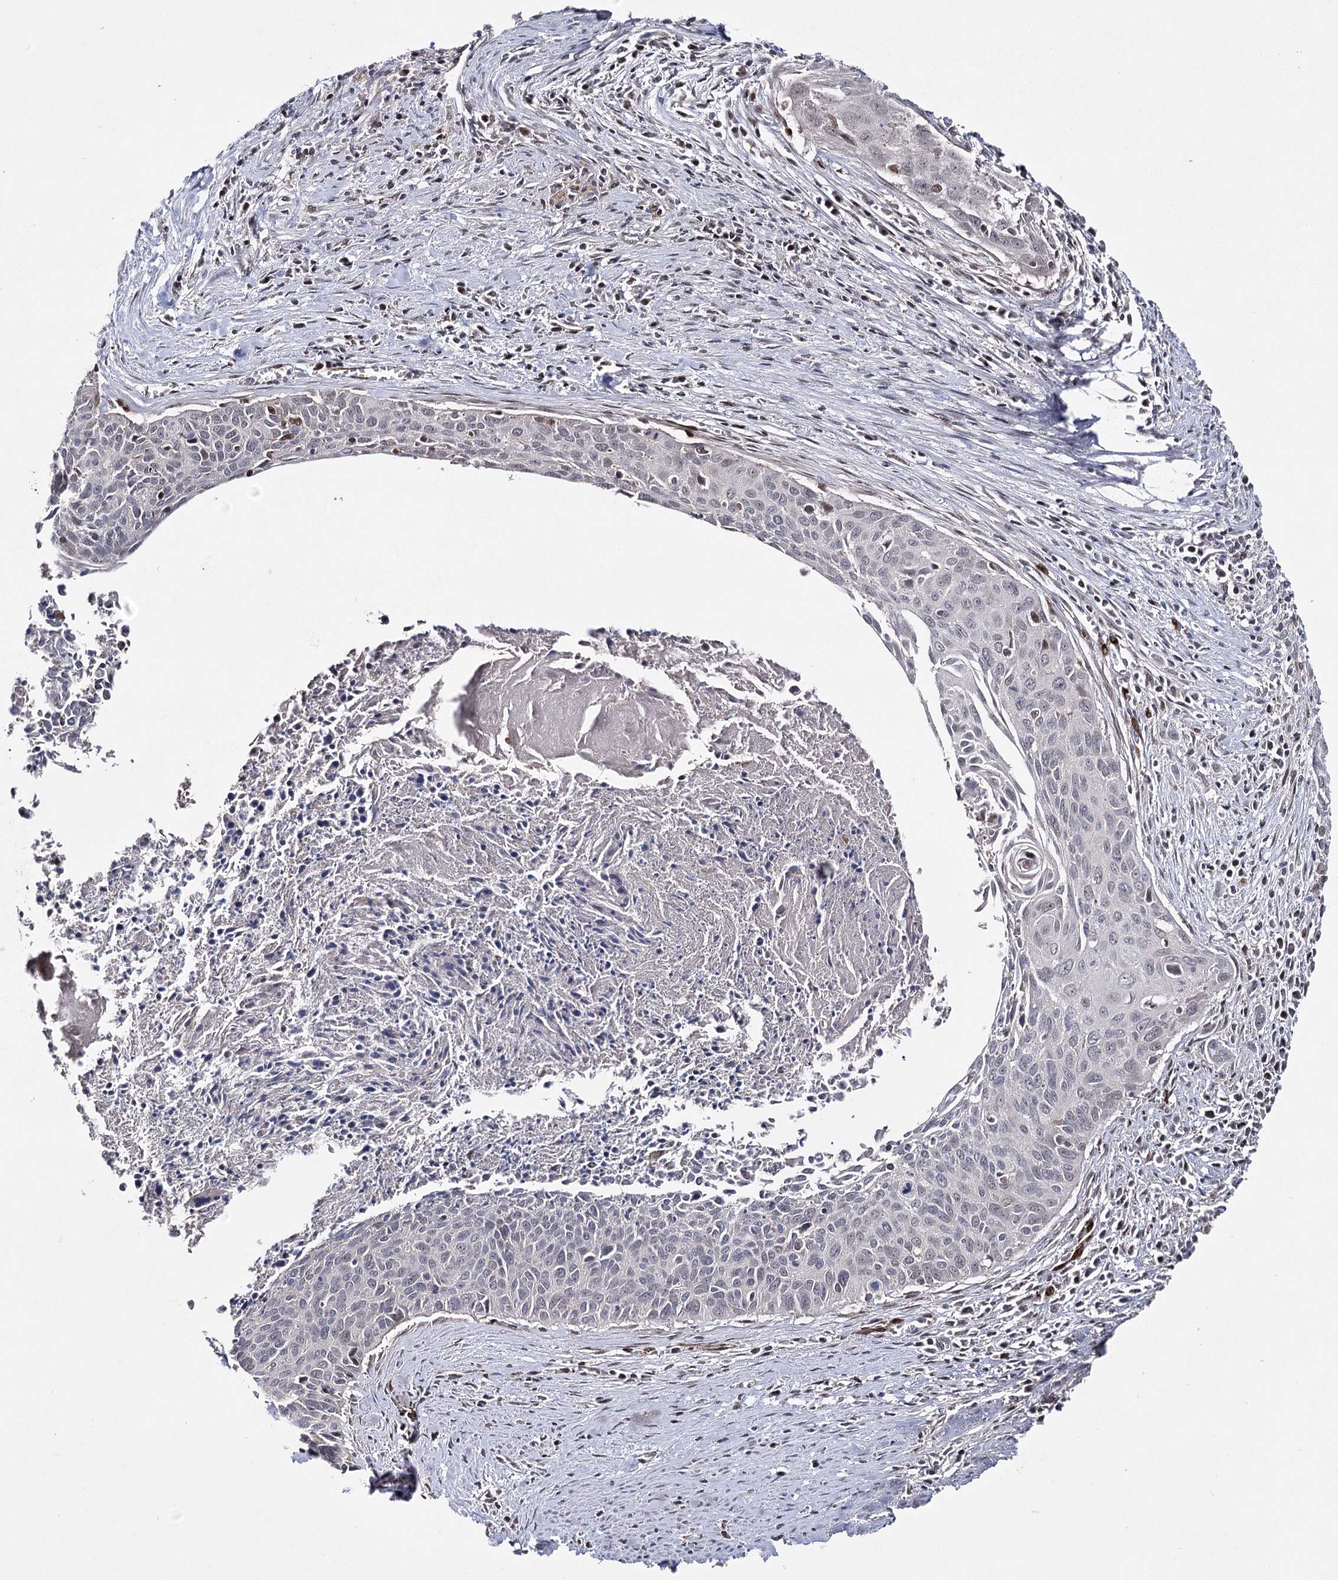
{"staining": {"intensity": "negative", "quantity": "none", "location": "none"}, "tissue": "cervical cancer", "cell_type": "Tumor cells", "image_type": "cancer", "snomed": [{"axis": "morphology", "description": "Squamous cell carcinoma, NOS"}, {"axis": "topography", "description": "Cervix"}], "caption": "High power microscopy micrograph of an immunohistochemistry photomicrograph of squamous cell carcinoma (cervical), revealing no significant expression in tumor cells. Nuclei are stained in blue.", "gene": "HSD11B2", "patient": {"sex": "female", "age": 55}}